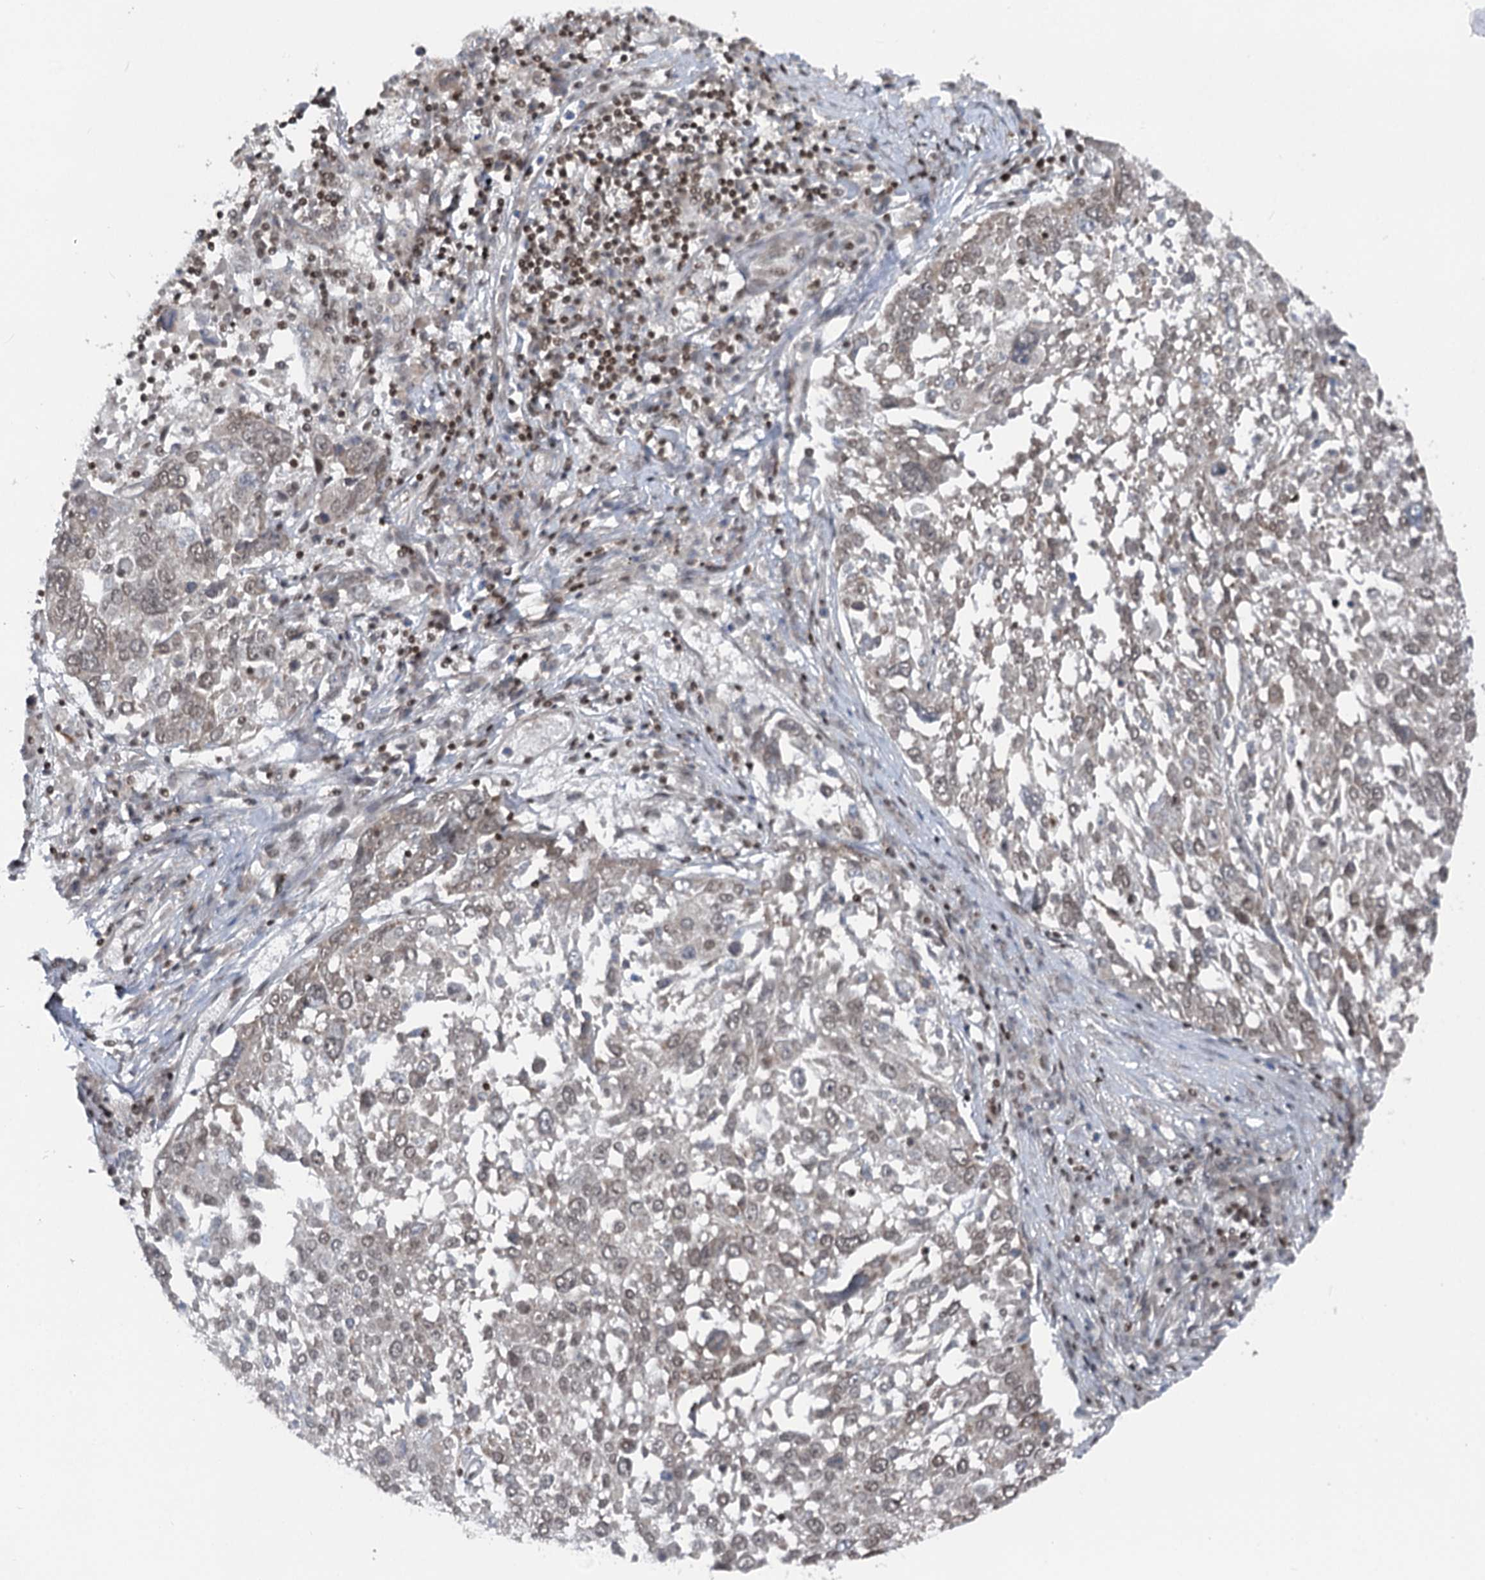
{"staining": {"intensity": "moderate", "quantity": ">75%", "location": "nuclear"}, "tissue": "lung cancer", "cell_type": "Tumor cells", "image_type": "cancer", "snomed": [{"axis": "morphology", "description": "Squamous cell carcinoma, NOS"}, {"axis": "topography", "description": "Lung"}], "caption": "The image shows a brown stain indicating the presence of a protein in the nuclear of tumor cells in lung cancer.", "gene": "CGGBP1", "patient": {"sex": "male", "age": 65}}